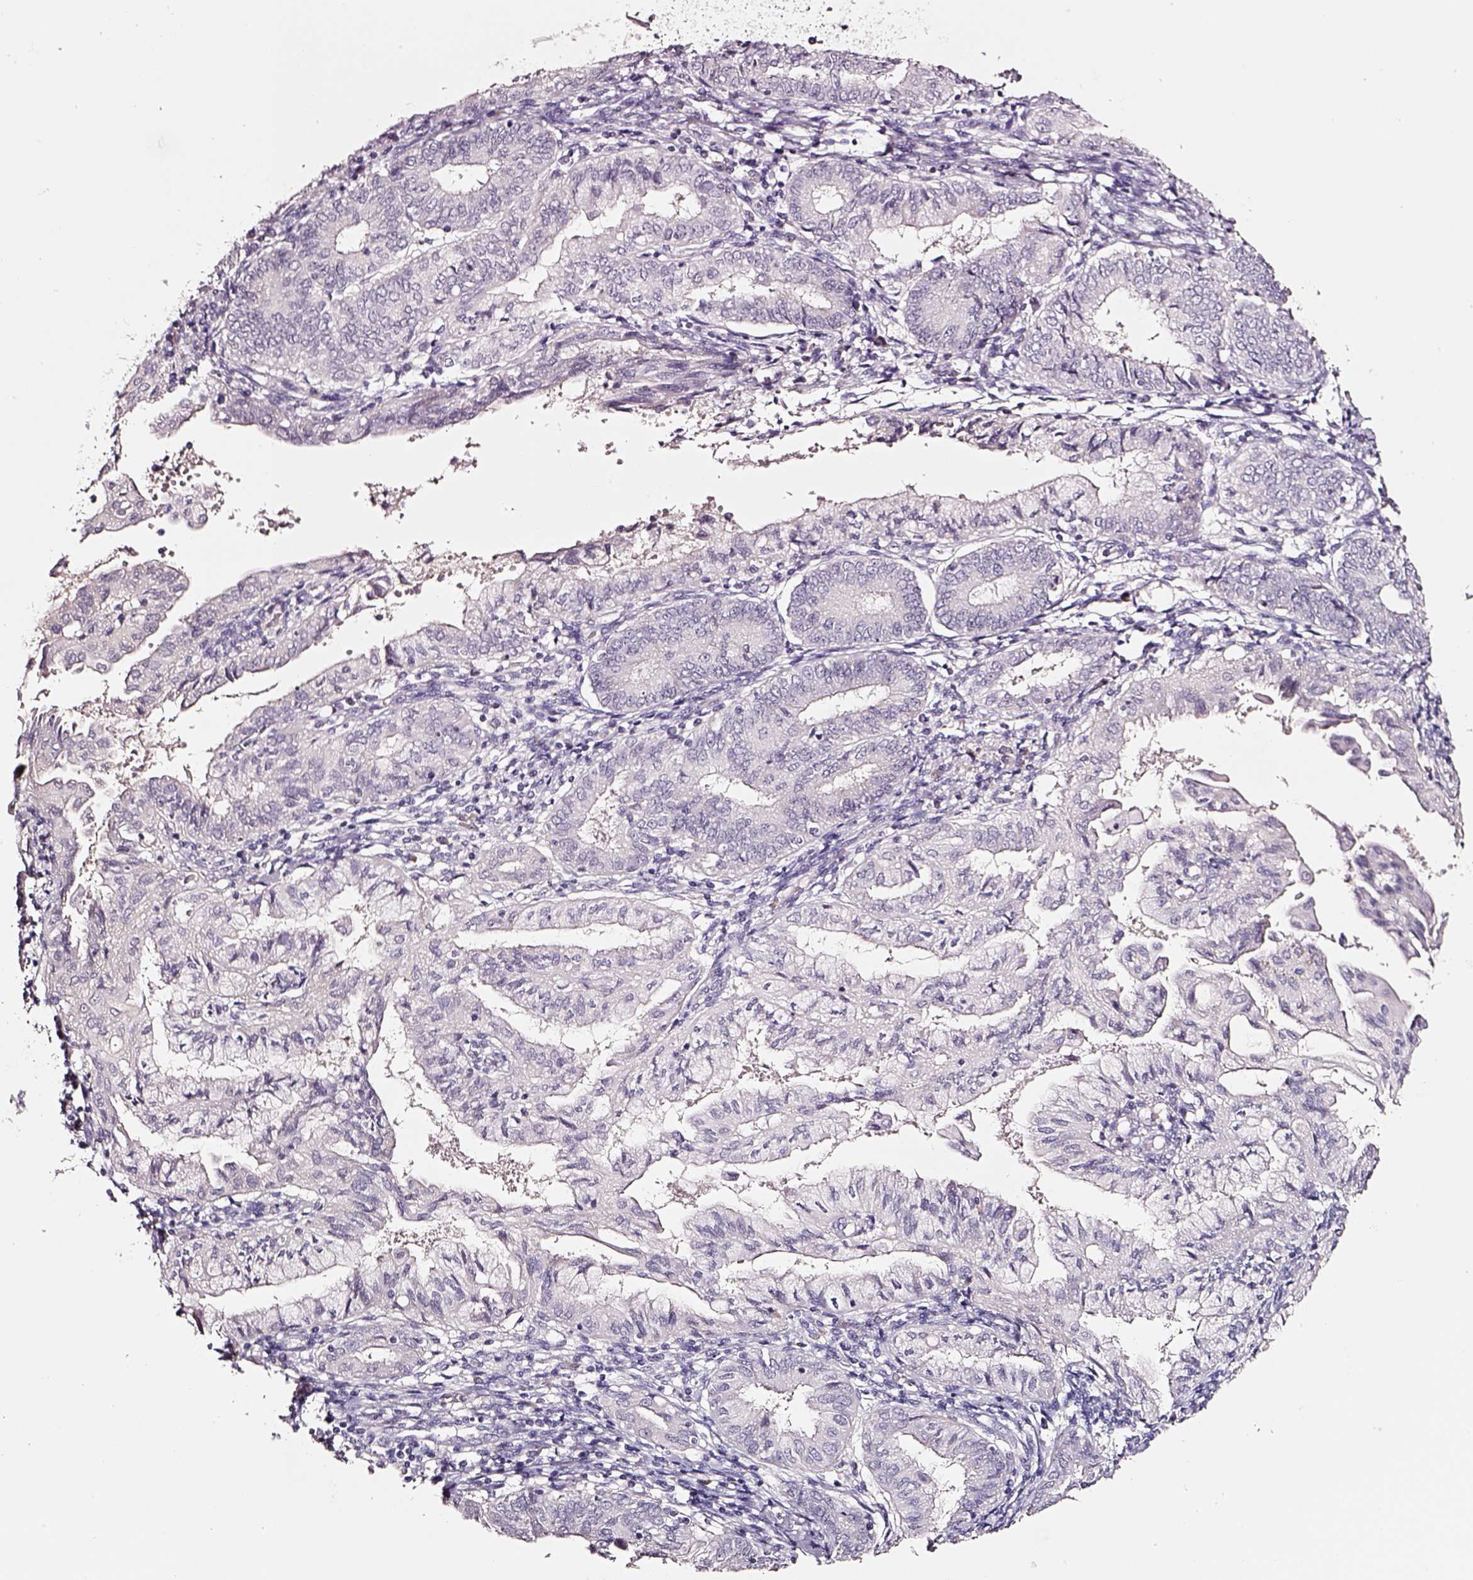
{"staining": {"intensity": "negative", "quantity": "none", "location": "none"}, "tissue": "endometrial cancer", "cell_type": "Tumor cells", "image_type": "cancer", "snomed": [{"axis": "morphology", "description": "Adenocarcinoma, NOS"}, {"axis": "topography", "description": "Endometrium"}], "caption": "A micrograph of adenocarcinoma (endometrial) stained for a protein reveals no brown staining in tumor cells.", "gene": "SMIM17", "patient": {"sex": "female", "age": 68}}